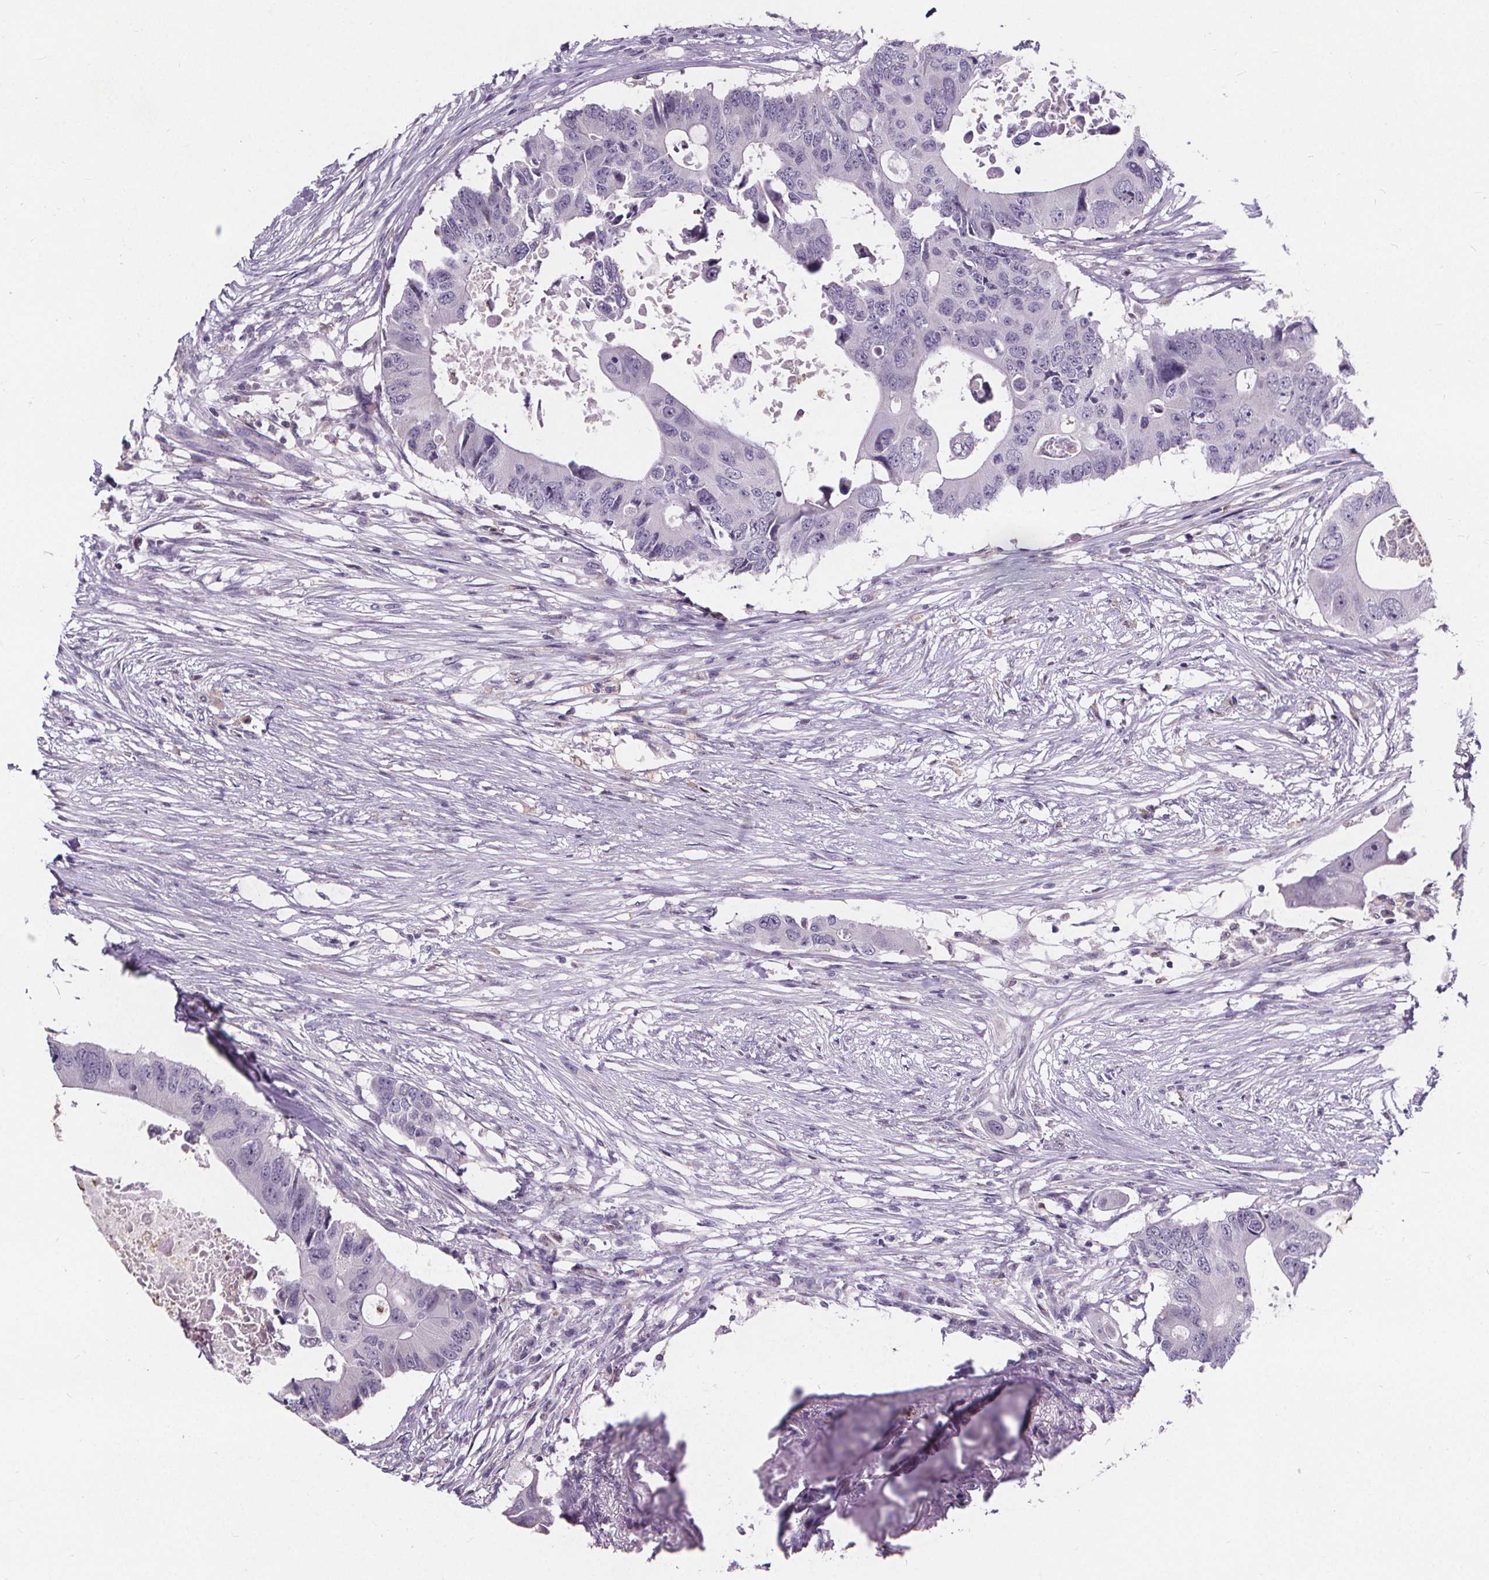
{"staining": {"intensity": "negative", "quantity": "none", "location": "none"}, "tissue": "colorectal cancer", "cell_type": "Tumor cells", "image_type": "cancer", "snomed": [{"axis": "morphology", "description": "Adenocarcinoma, NOS"}, {"axis": "topography", "description": "Colon"}], "caption": "Human colorectal adenocarcinoma stained for a protein using IHC demonstrates no expression in tumor cells.", "gene": "ATP6V1D", "patient": {"sex": "male", "age": 71}}